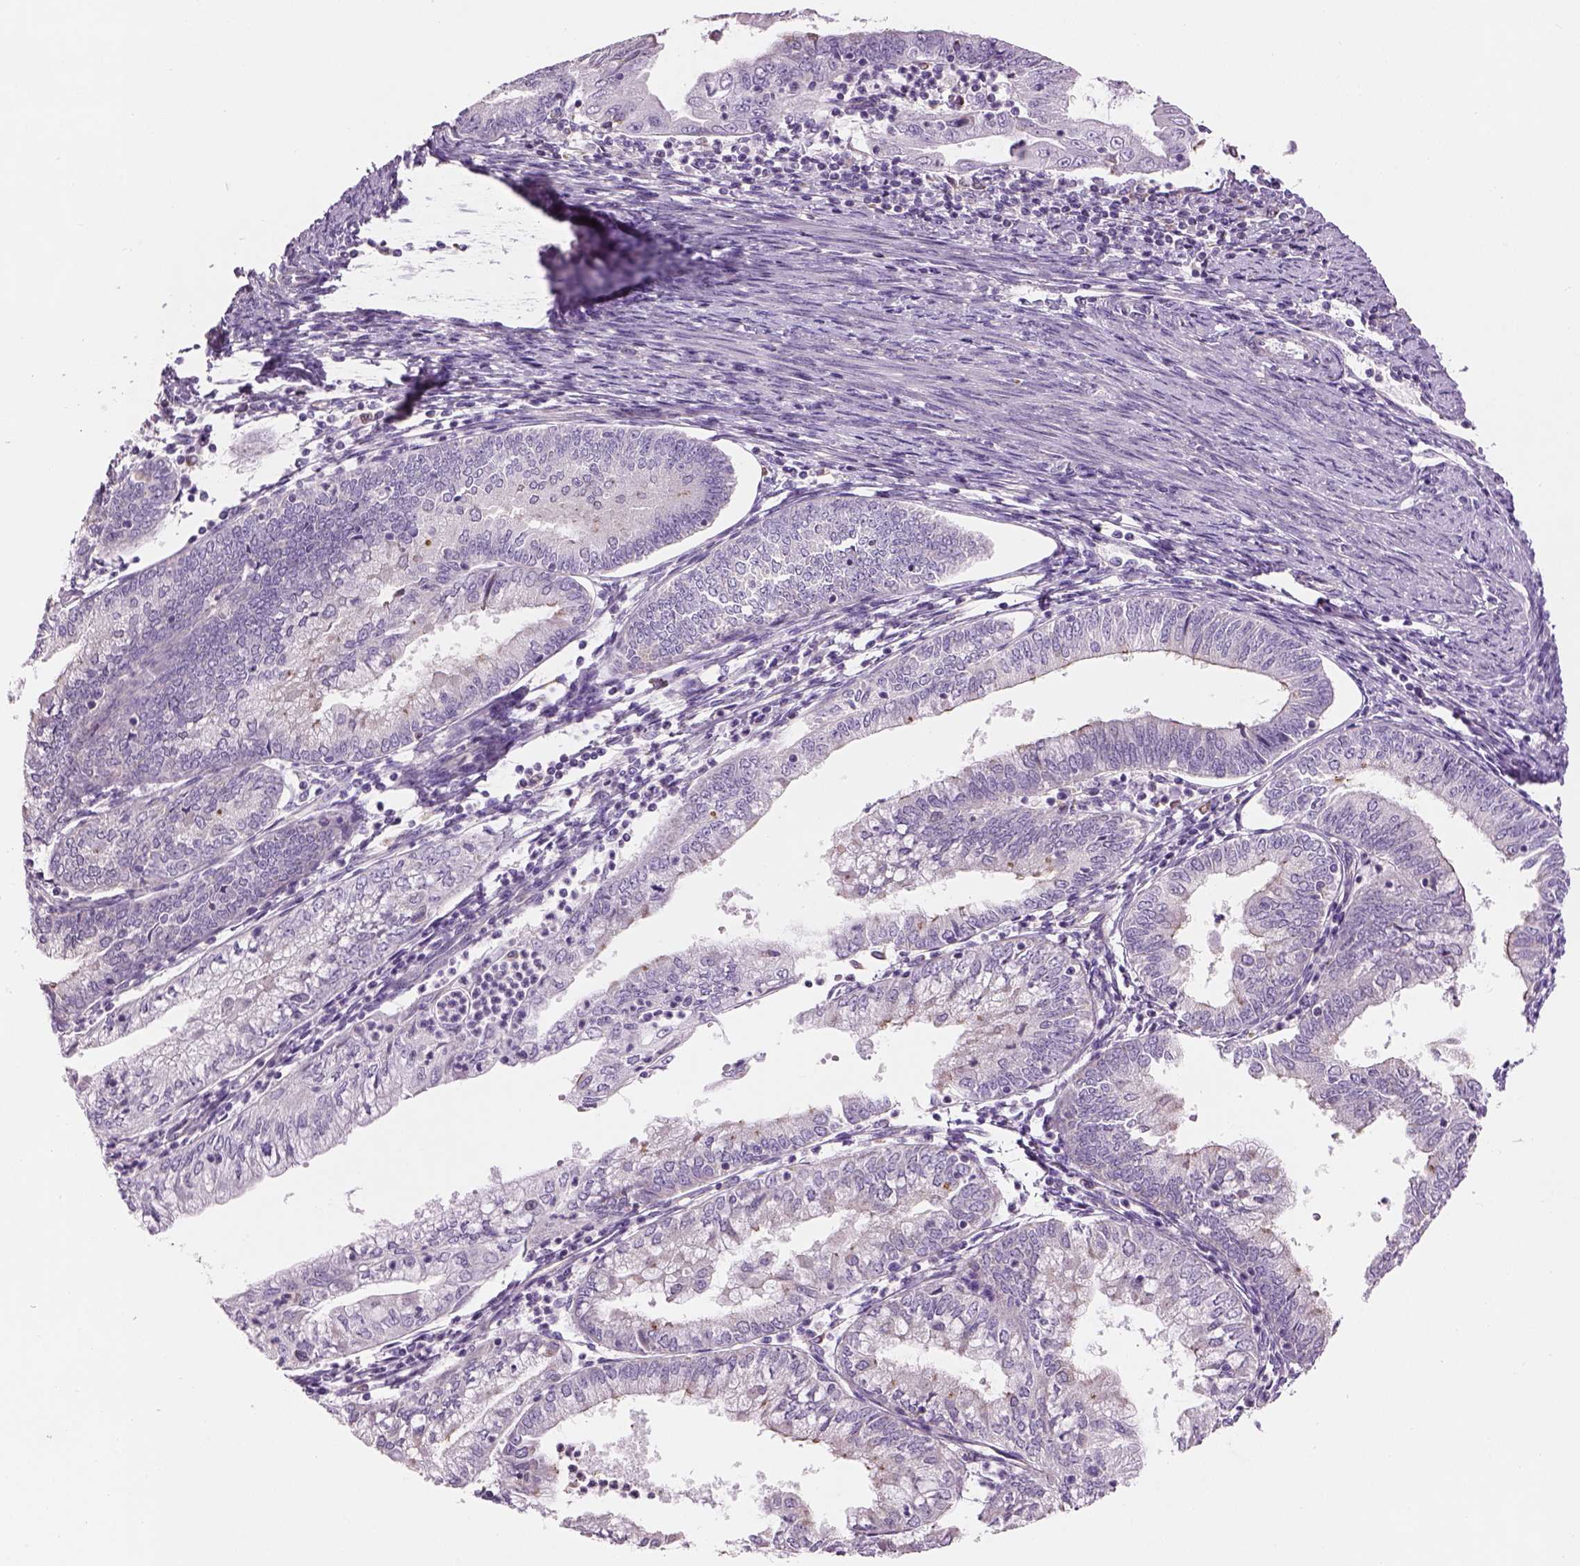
{"staining": {"intensity": "negative", "quantity": "none", "location": "none"}, "tissue": "endometrial cancer", "cell_type": "Tumor cells", "image_type": "cancer", "snomed": [{"axis": "morphology", "description": "Adenocarcinoma, NOS"}, {"axis": "topography", "description": "Endometrium"}], "caption": "Immunohistochemical staining of endometrial cancer (adenocarcinoma) shows no significant positivity in tumor cells.", "gene": "IFT52", "patient": {"sex": "female", "age": 55}}